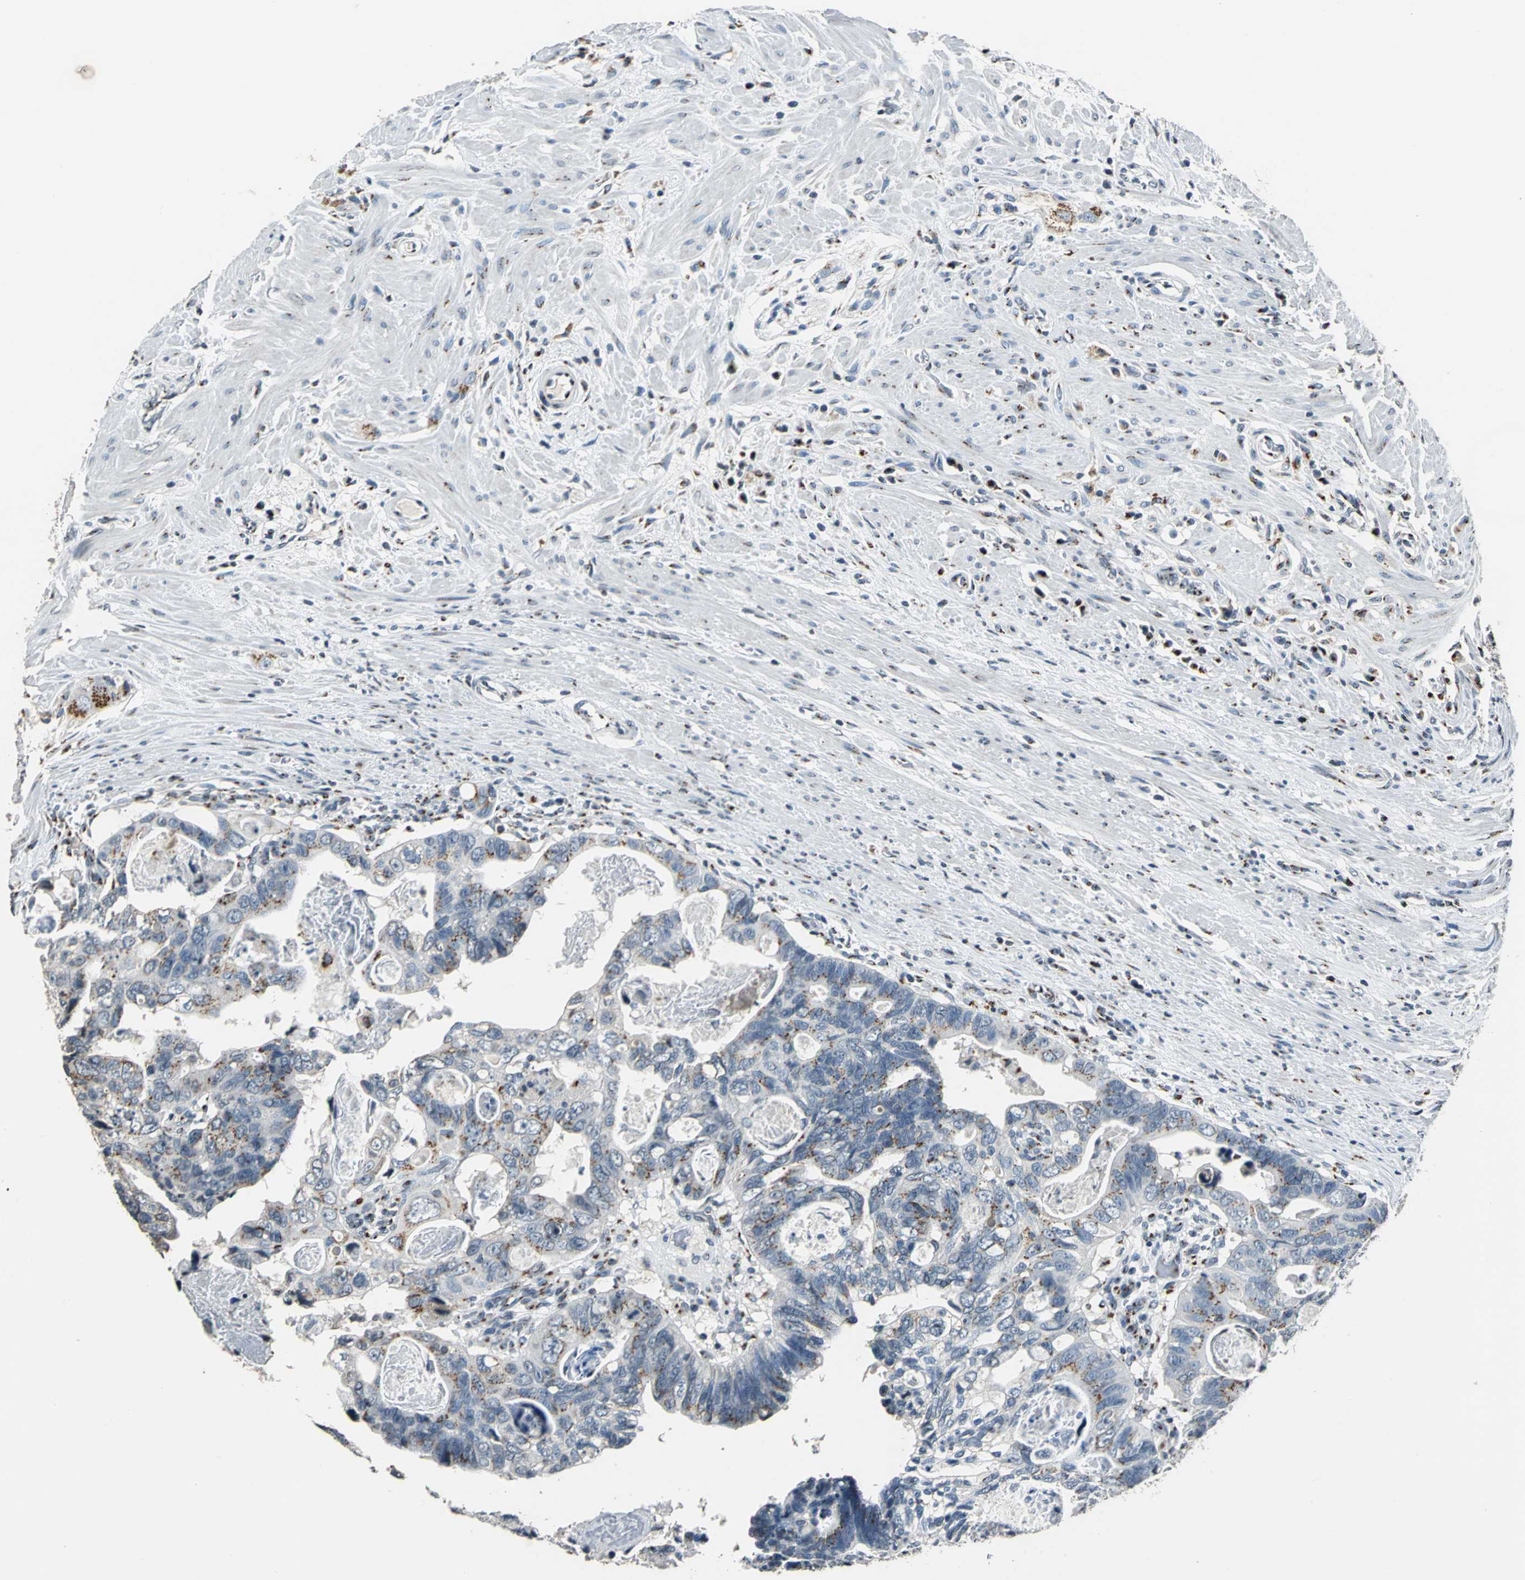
{"staining": {"intensity": "weak", "quantity": "25%-75%", "location": "cytoplasmic/membranous"}, "tissue": "colorectal cancer", "cell_type": "Tumor cells", "image_type": "cancer", "snomed": [{"axis": "morphology", "description": "Adenocarcinoma, NOS"}, {"axis": "topography", "description": "Rectum"}], "caption": "Immunohistochemistry (IHC) image of human colorectal cancer stained for a protein (brown), which shows low levels of weak cytoplasmic/membranous staining in approximately 25%-75% of tumor cells.", "gene": "TMEM115", "patient": {"sex": "male", "age": 53}}